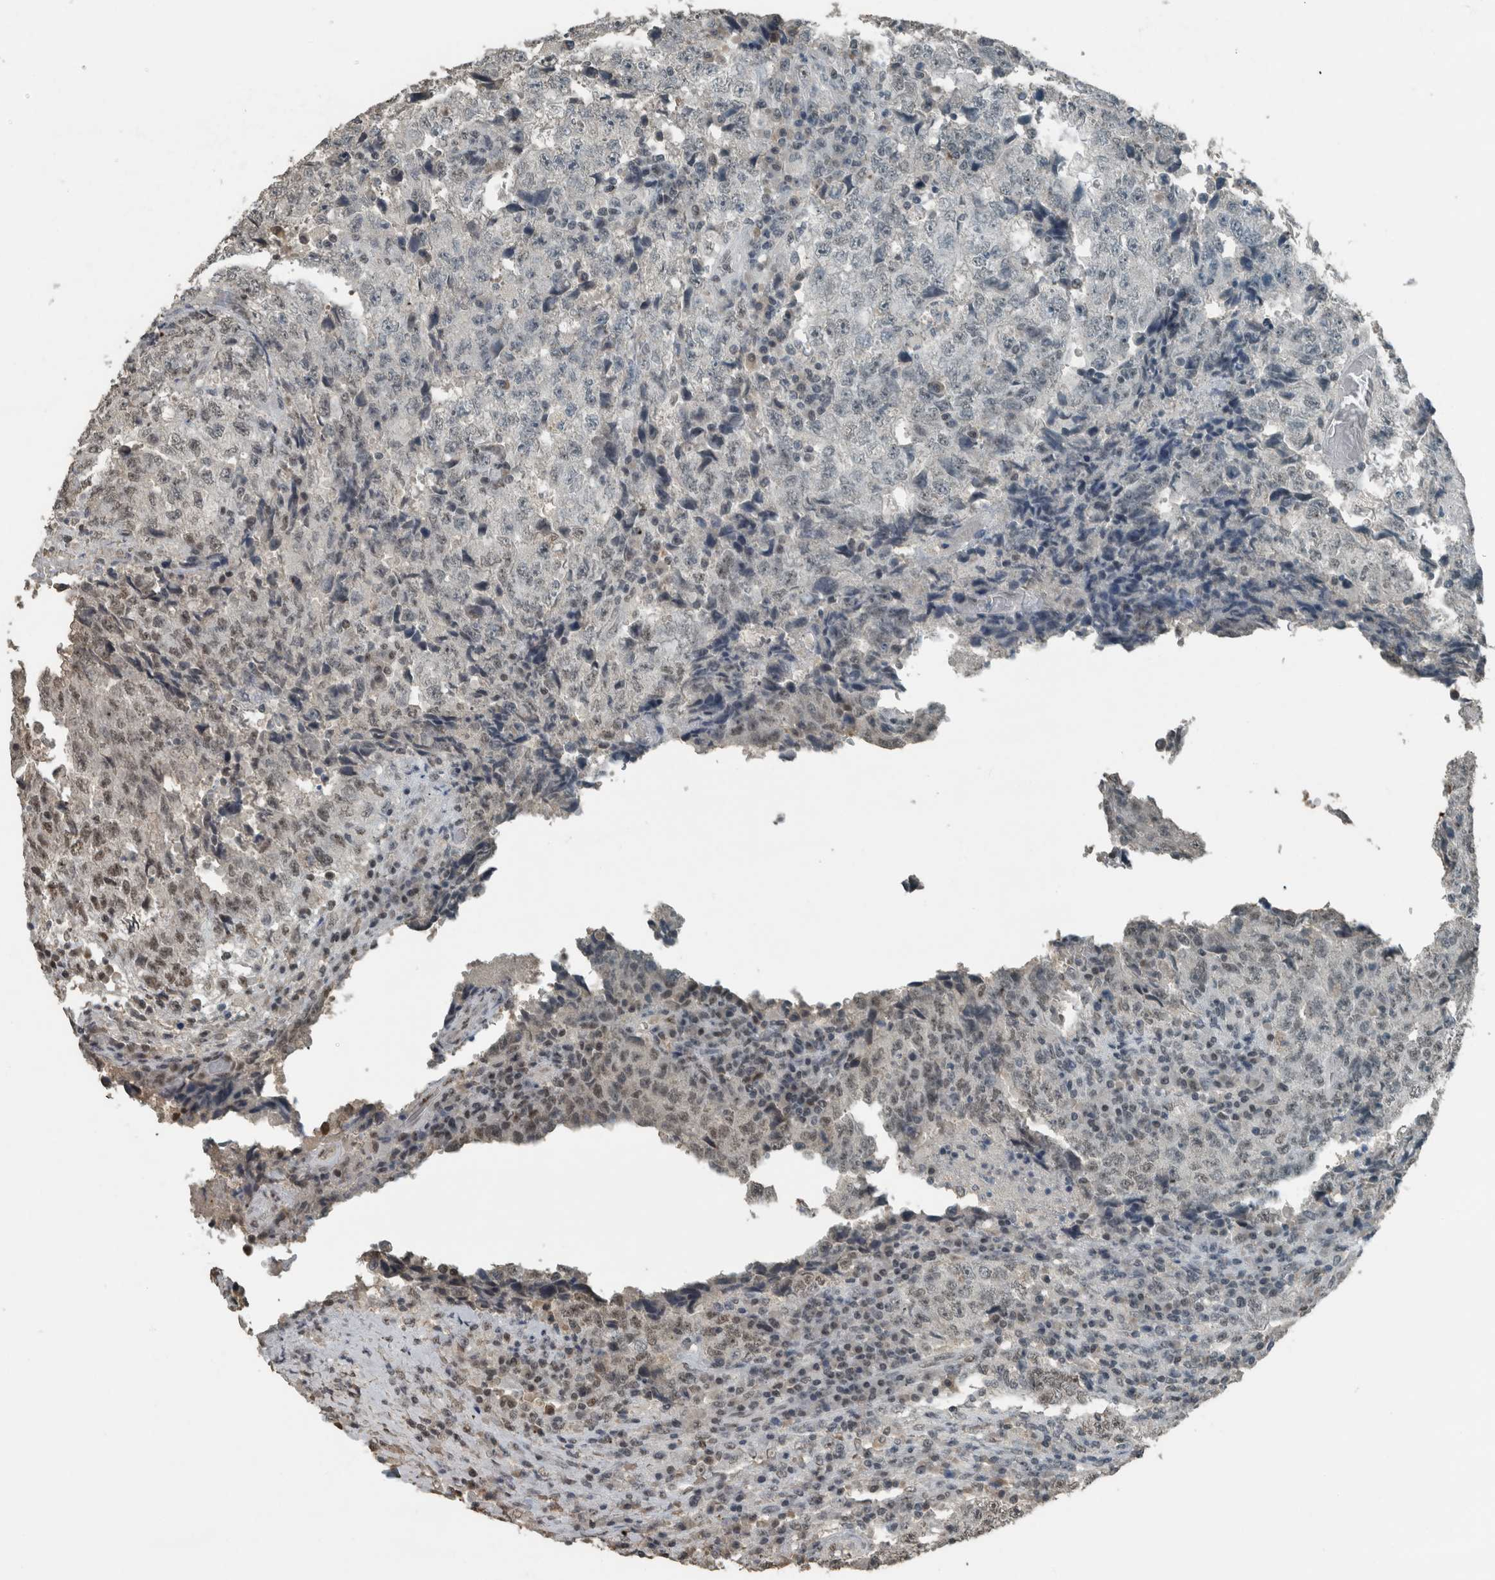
{"staining": {"intensity": "weak", "quantity": "<25%", "location": "nuclear"}, "tissue": "testis cancer", "cell_type": "Tumor cells", "image_type": "cancer", "snomed": [{"axis": "morphology", "description": "Necrosis, NOS"}, {"axis": "morphology", "description": "Carcinoma, Embryonal, NOS"}, {"axis": "topography", "description": "Testis"}], "caption": "DAB immunohistochemical staining of testis embryonal carcinoma demonstrates no significant expression in tumor cells.", "gene": "ZNF24", "patient": {"sex": "male", "age": 19}}